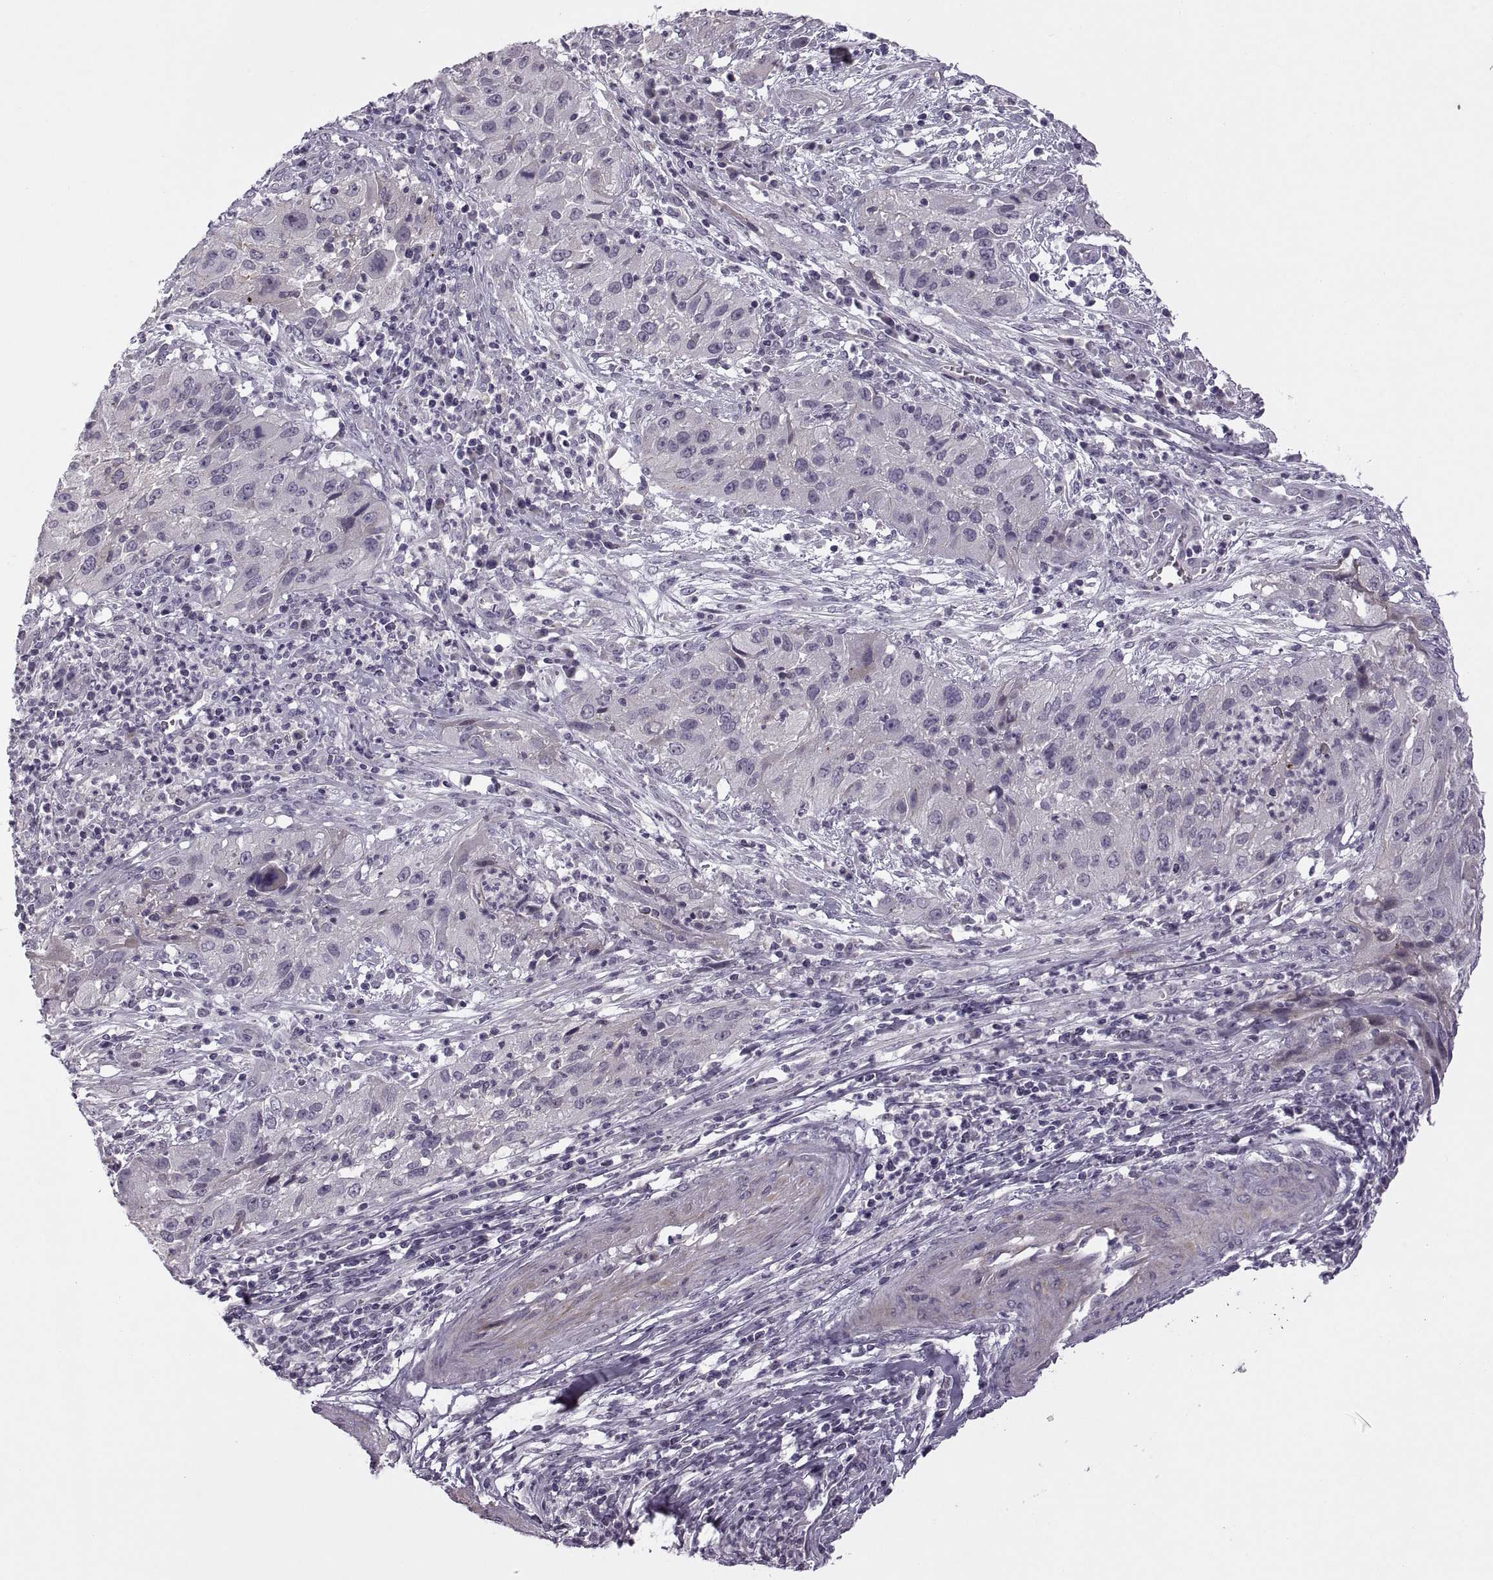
{"staining": {"intensity": "weak", "quantity": "<25%", "location": "cytoplasmic/membranous"}, "tissue": "cervical cancer", "cell_type": "Tumor cells", "image_type": "cancer", "snomed": [{"axis": "morphology", "description": "Squamous cell carcinoma, NOS"}, {"axis": "topography", "description": "Cervix"}], "caption": "Photomicrograph shows no significant protein positivity in tumor cells of cervical cancer.", "gene": "RIPK4", "patient": {"sex": "female", "age": 32}}